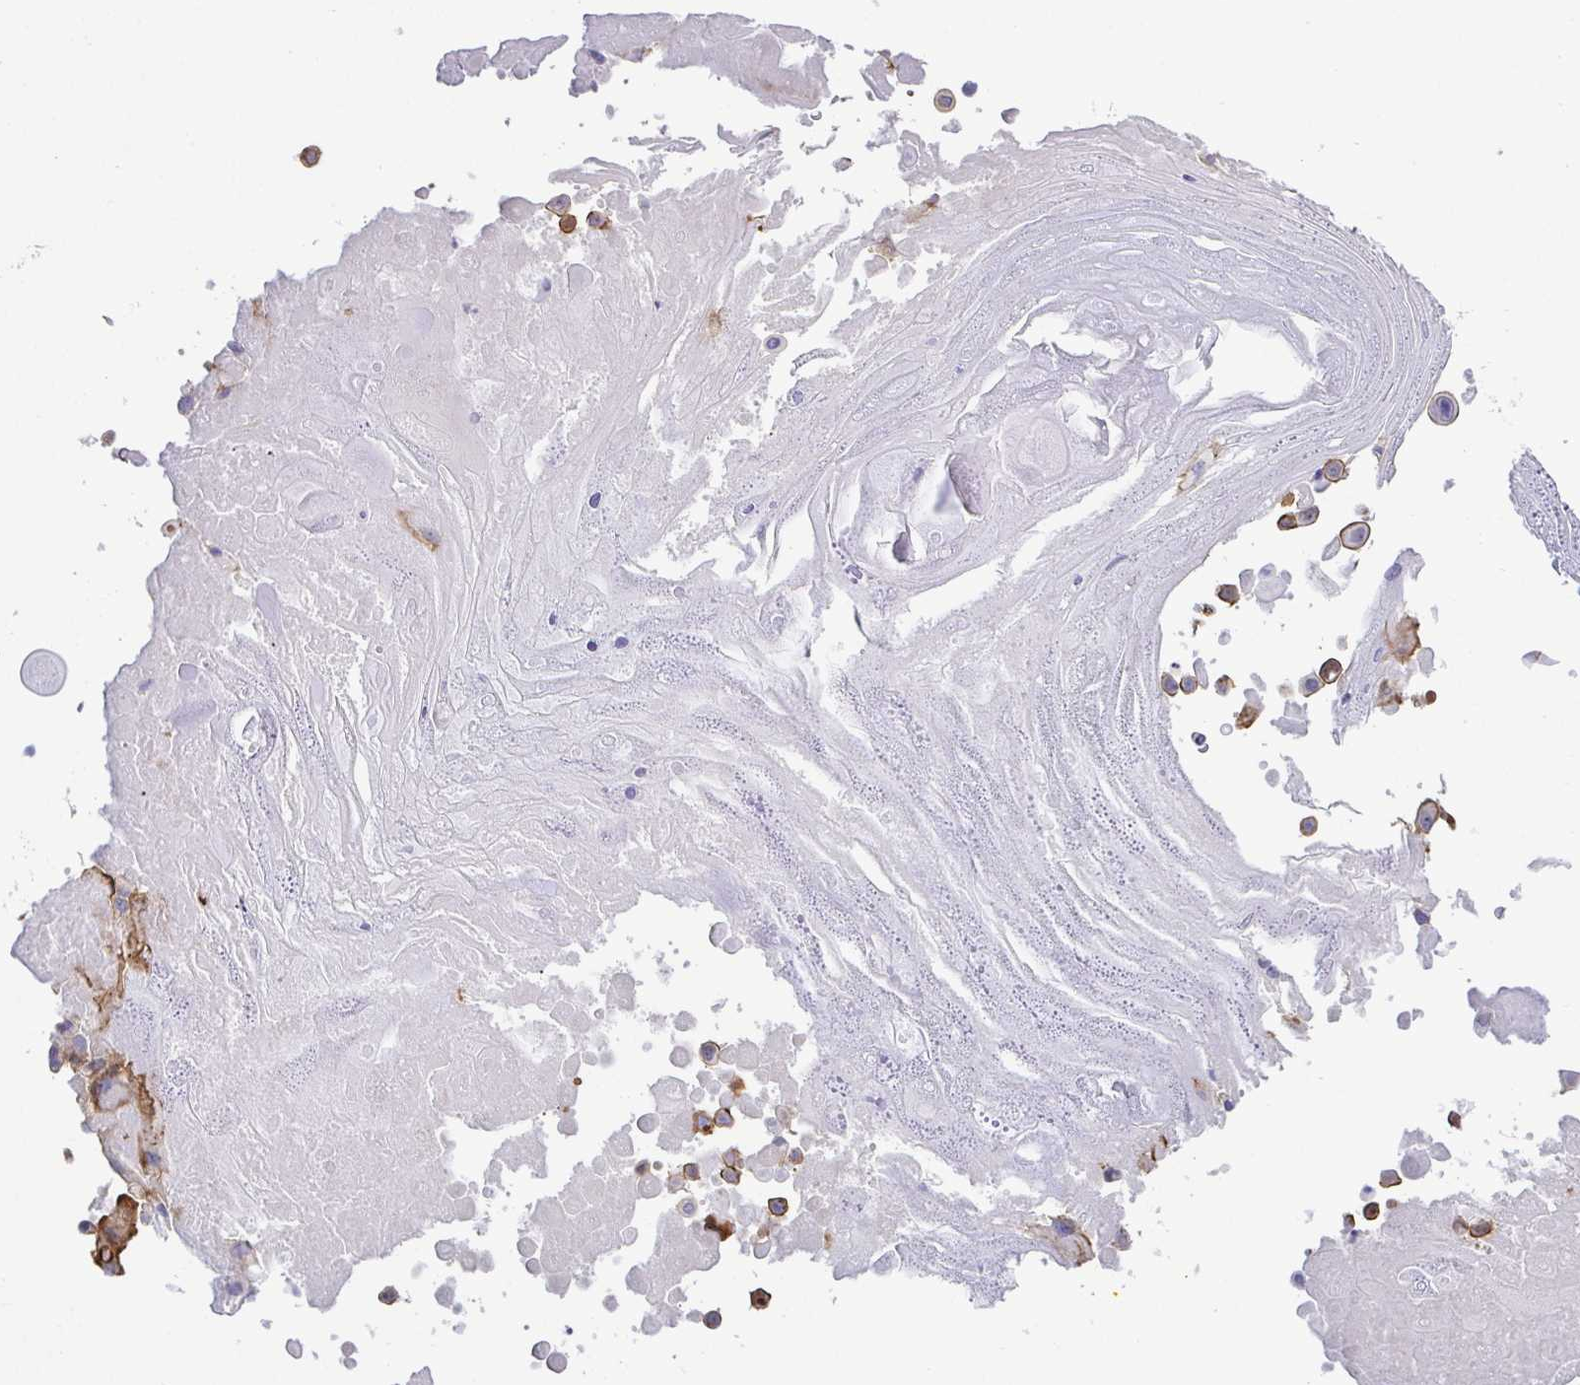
{"staining": {"intensity": "moderate", "quantity": "25%-75%", "location": "cytoplasmic/membranous"}, "tissue": "lung cancer", "cell_type": "Tumor cells", "image_type": "cancer", "snomed": [{"axis": "morphology", "description": "Squamous cell carcinoma, NOS"}, {"axis": "morphology", "description": "Squamous cell carcinoma, metastatic, NOS"}, {"axis": "topography", "description": "Lymph node"}, {"axis": "topography", "description": "Lung"}], "caption": "Approximately 25%-75% of tumor cells in lung squamous cell carcinoma show moderate cytoplasmic/membranous protein expression as visualized by brown immunohistochemical staining.", "gene": "LIMA1", "patient": {"sex": "female", "age": 62}}